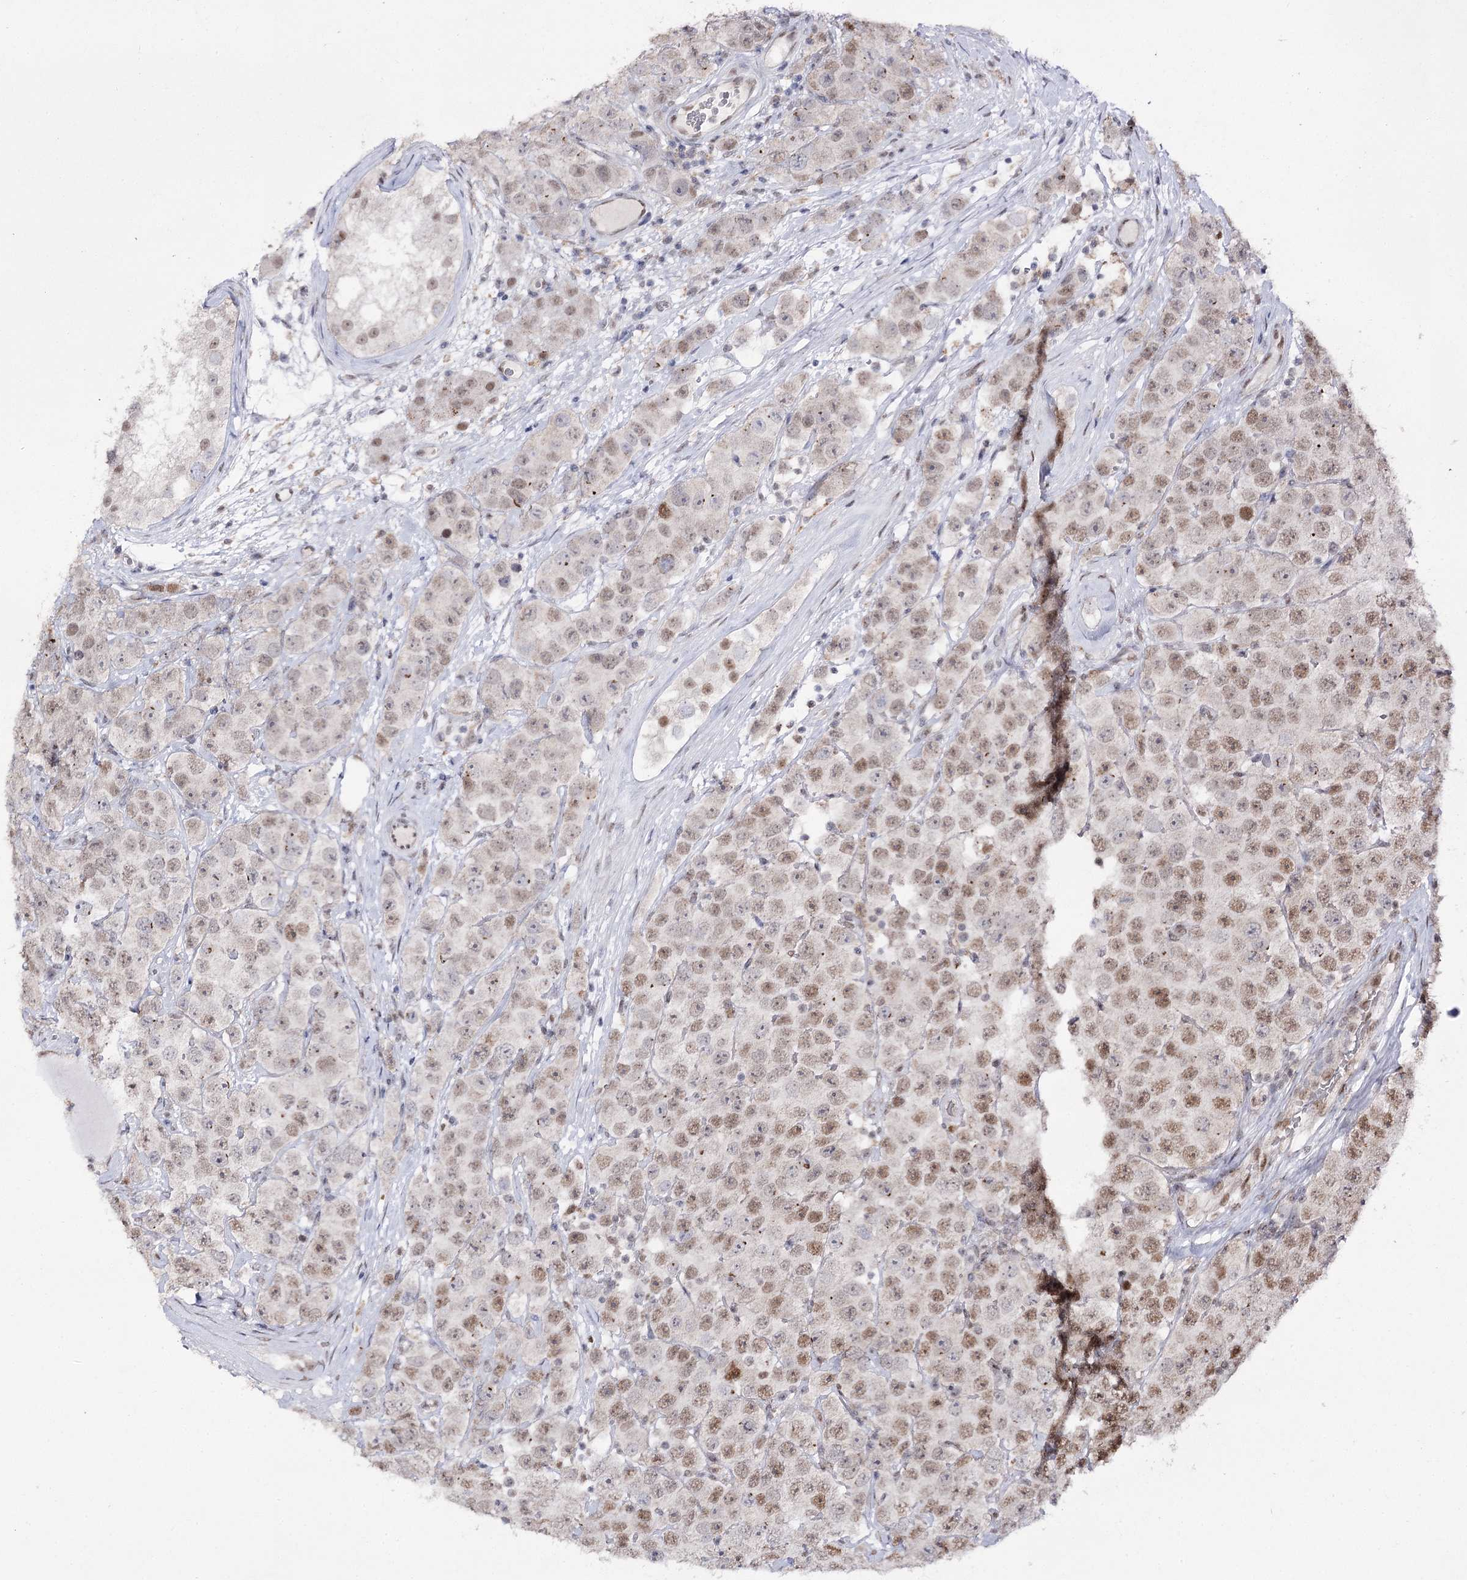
{"staining": {"intensity": "moderate", "quantity": "25%-75%", "location": "nuclear"}, "tissue": "testis cancer", "cell_type": "Tumor cells", "image_type": "cancer", "snomed": [{"axis": "morphology", "description": "Seminoma, NOS"}, {"axis": "topography", "description": "Testis"}], "caption": "A photomicrograph of testis cancer (seminoma) stained for a protein displays moderate nuclear brown staining in tumor cells.", "gene": "VGLL4", "patient": {"sex": "male", "age": 28}}